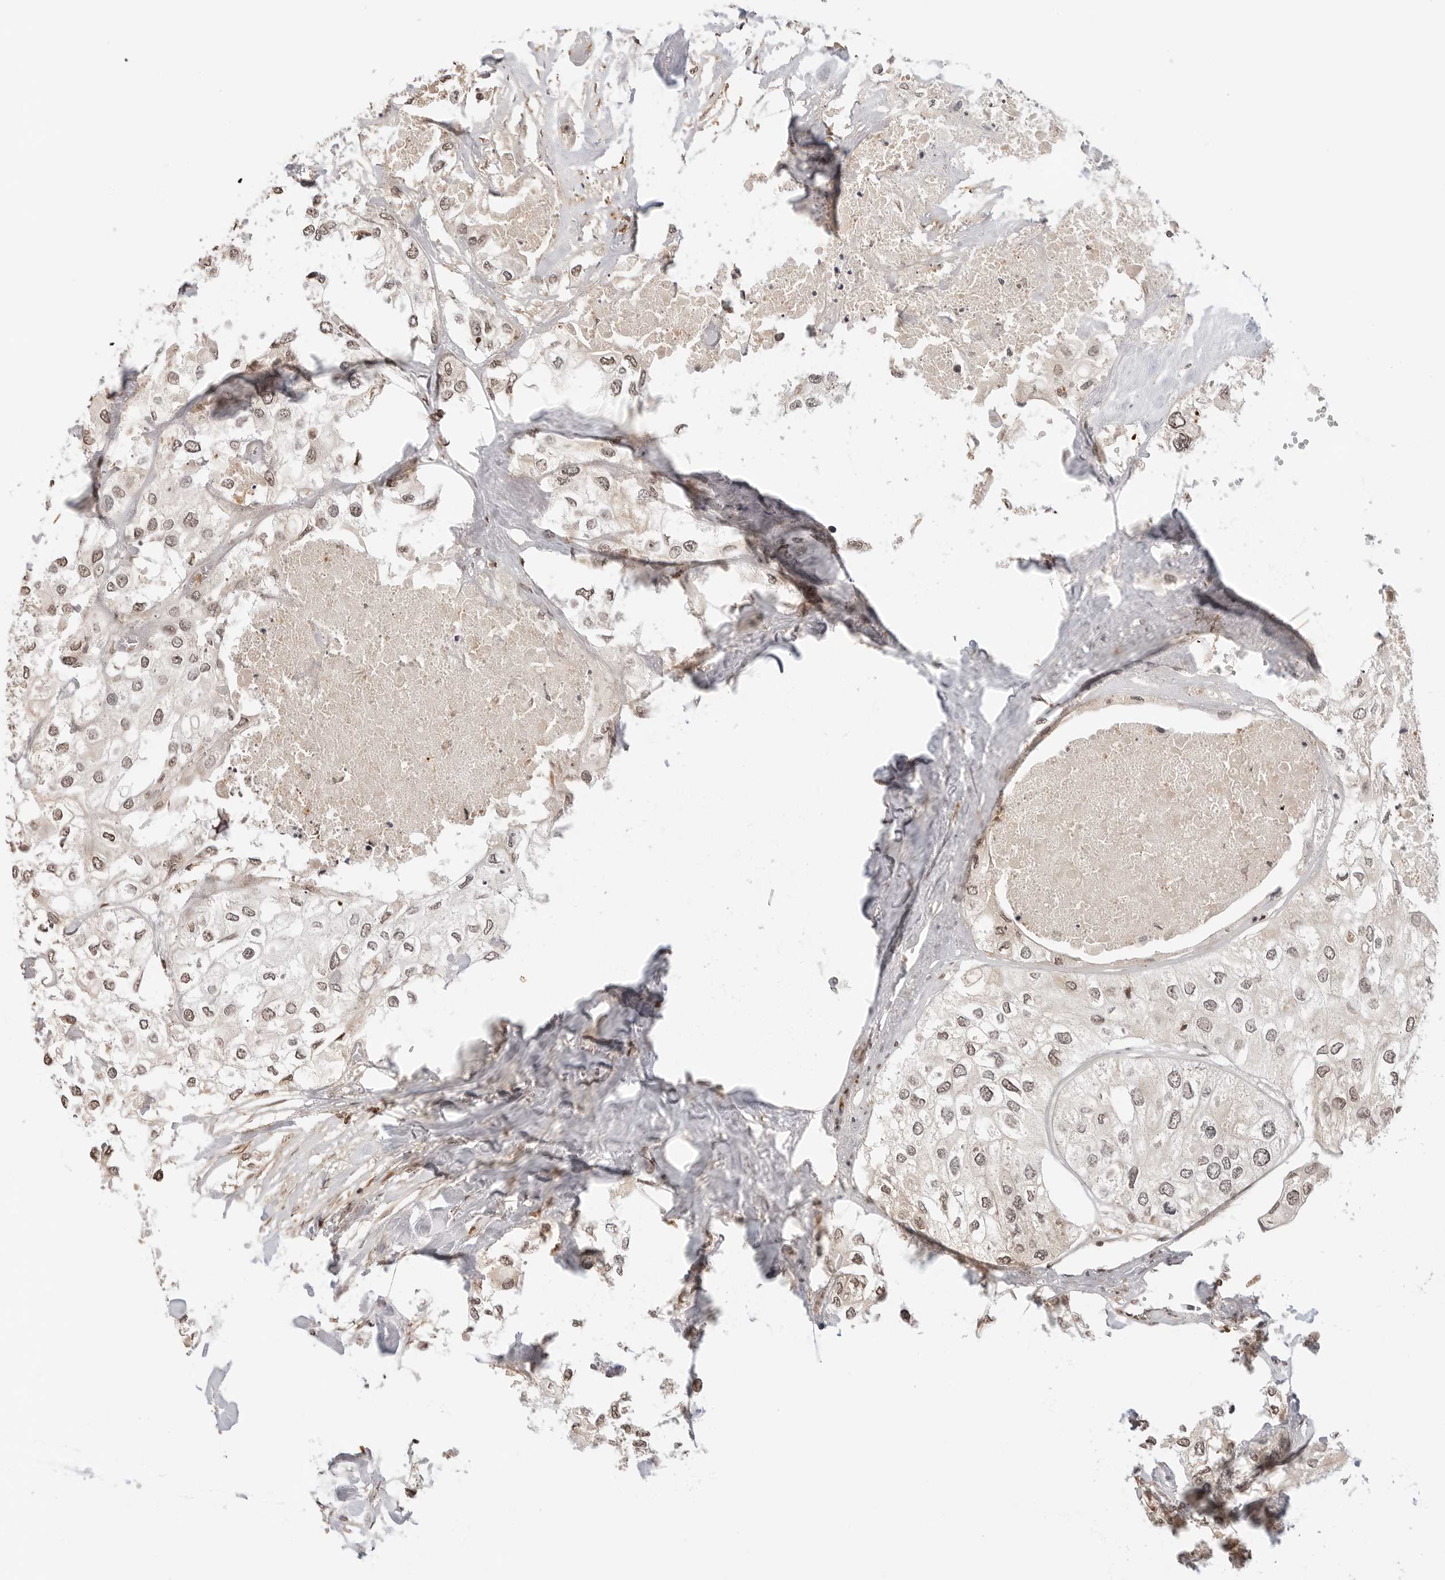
{"staining": {"intensity": "weak", "quantity": "25%-75%", "location": "nuclear"}, "tissue": "urothelial cancer", "cell_type": "Tumor cells", "image_type": "cancer", "snomed": [{"axis": "morphology", "description": "Urothelial carcinoma, High grade"}, {"axis": "topography", "description": "Urinary bladder"}], "caption": "Immunohistochemical staining of human urothelial cancer exhibits low levels of weak nuclear expression in approximately 25%-75% of tumor cells. (DAB (3,3'-diaminobenzidine) = brown stain, brightfield microscopy at high magnification).", "gene": "GEM", "patient": {"sex": "male", "age": 64}}